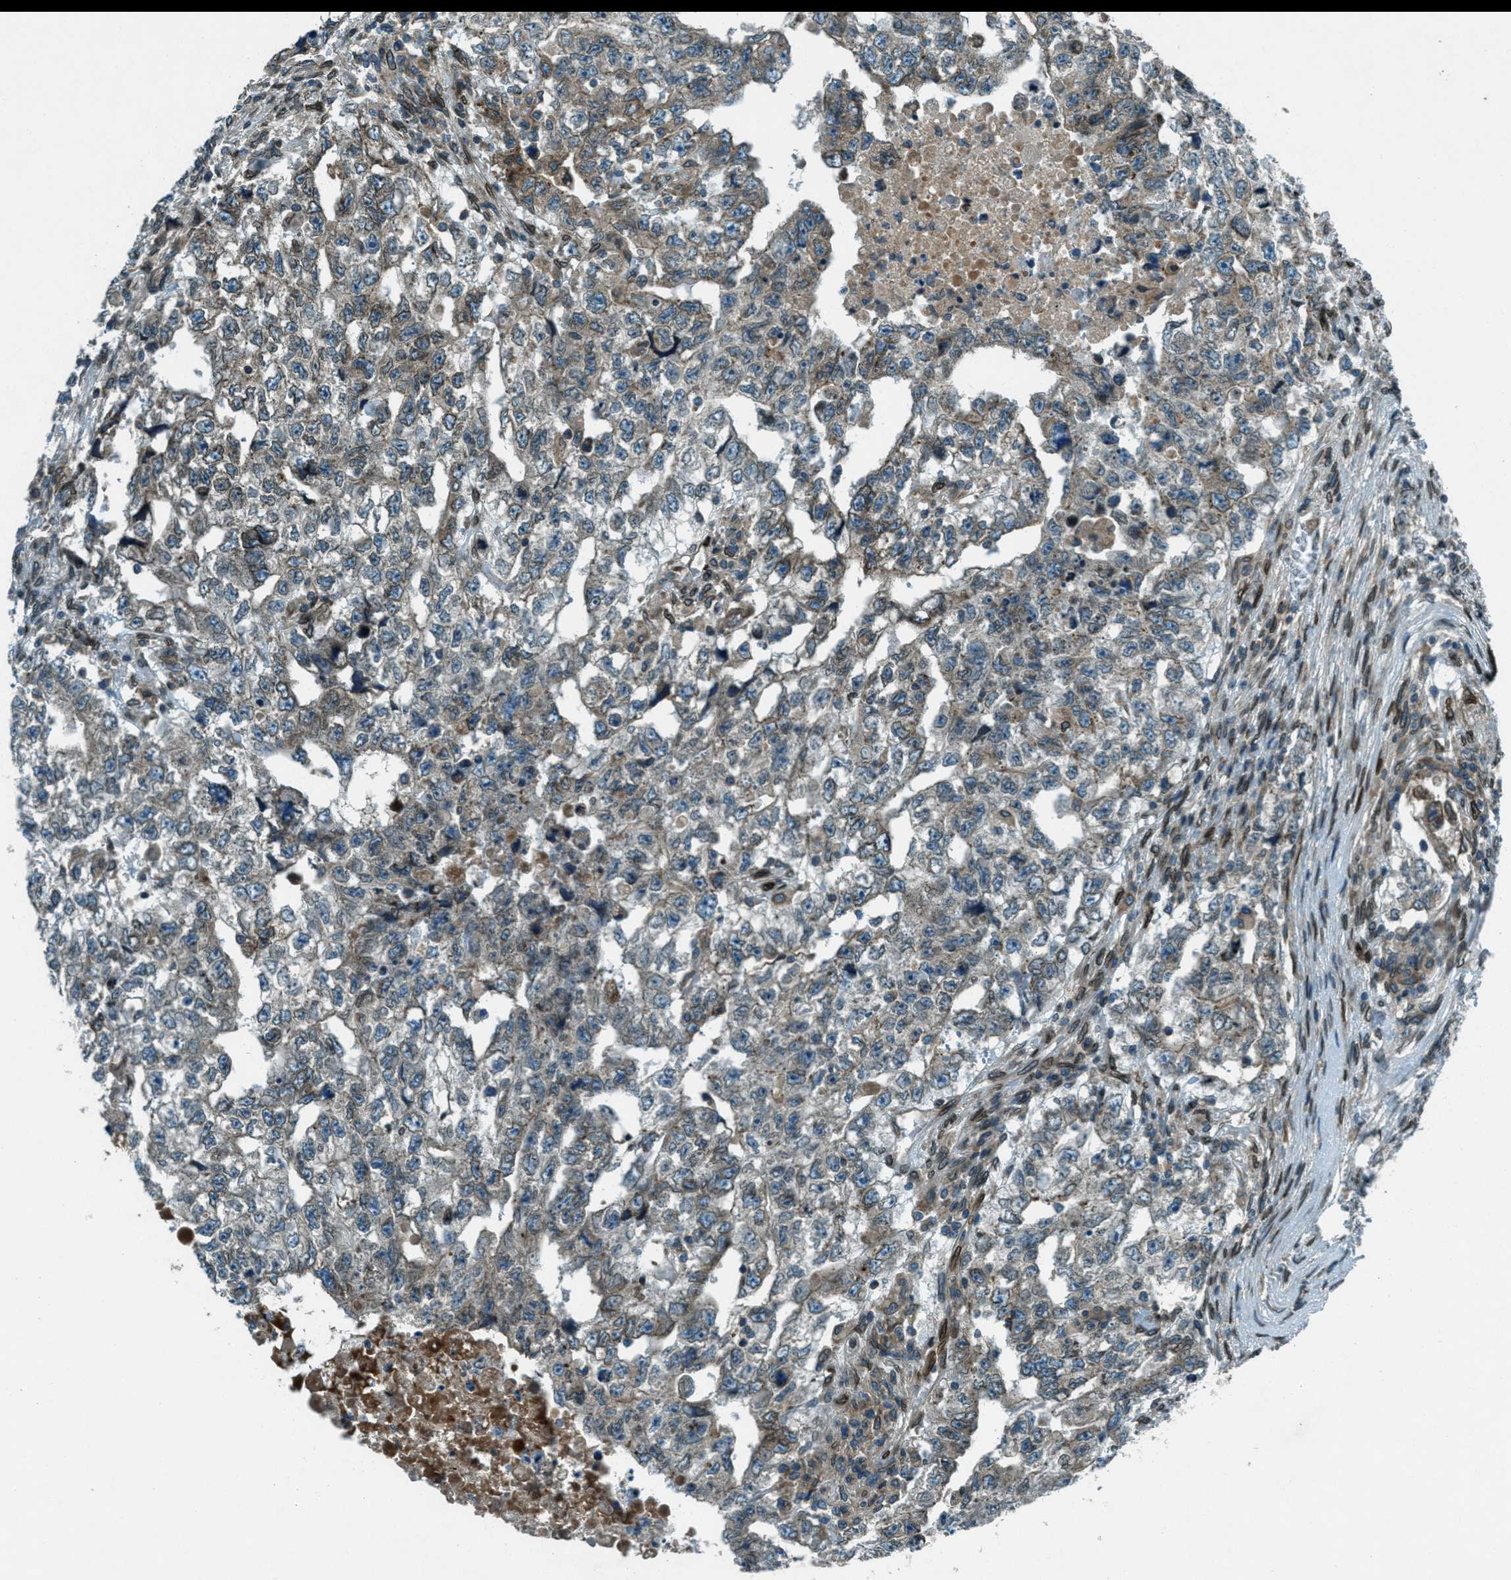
{"staining": {"intensity": "weak", "quantity": "25%-75%", "location": "cytoplasmic/membranous"}, "tissue": "testis cancer", "cell_type": "Tumor cells", "image_type": "cancer", "snomed": [{"axis": "morphology", "description": "Carcinoma, Embryonal, NOS"}, {"axis": "topography", "description": "Testis"}], "caption": "Protein analysis of testis cancer (embryonal carcinoma) tissue reveals weak cytoplasmic/membranous staining in about 25%-75% of tumor cells.", "gene": "LEMD2", "patient": {"sex": "male", "age": 36}}